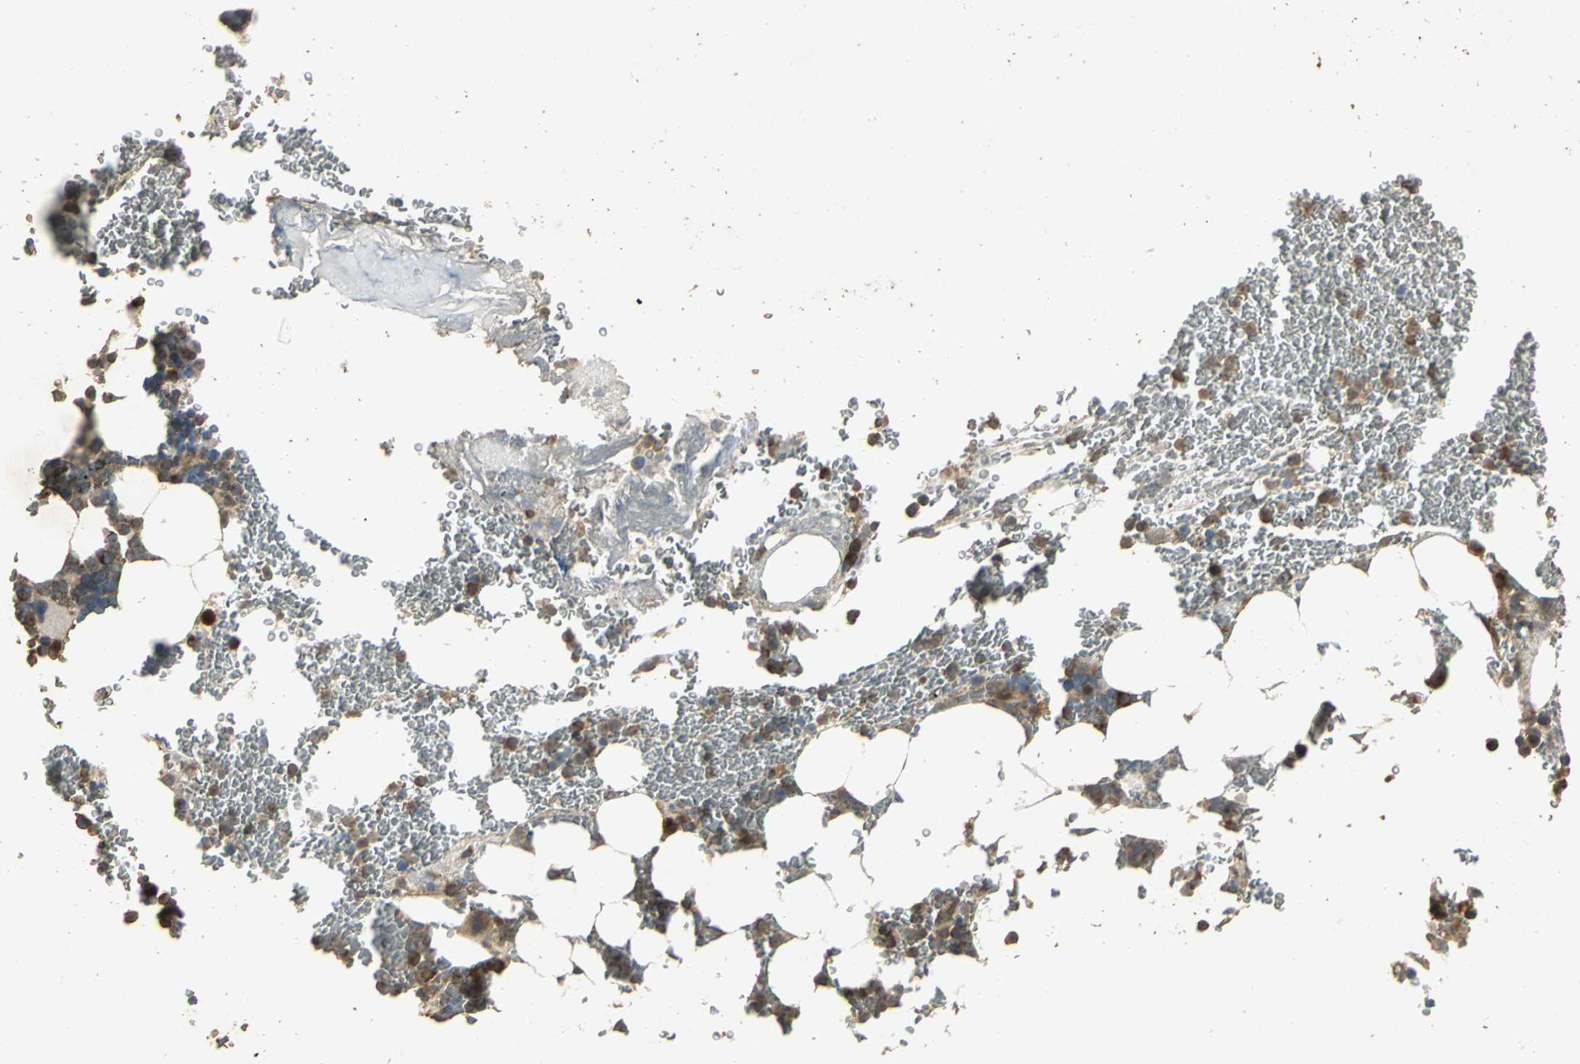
{"staining": {"intensity": "moderate", "quantity": "25%-75%", "location": "cytoplasmic/membranous"}, "tissue": "bone marrow", "cell_type": "Hematopoietic cells", "image_type": "normal", "snomed": [{"axis": "morphology", "description": "Normal tissue, NOS"}, {"axis": "topography", "description": "Bone marrow"}], "caption": "Immunohistochemistry (IHC) (DAB) staining of benign bone marrow displays moderate cytoplasmic/membranous protein expression in approximately 25%-75% of hematopoietic cells.", "gene": "KANK1", "patient": {"sex": "female", "age": 73}}